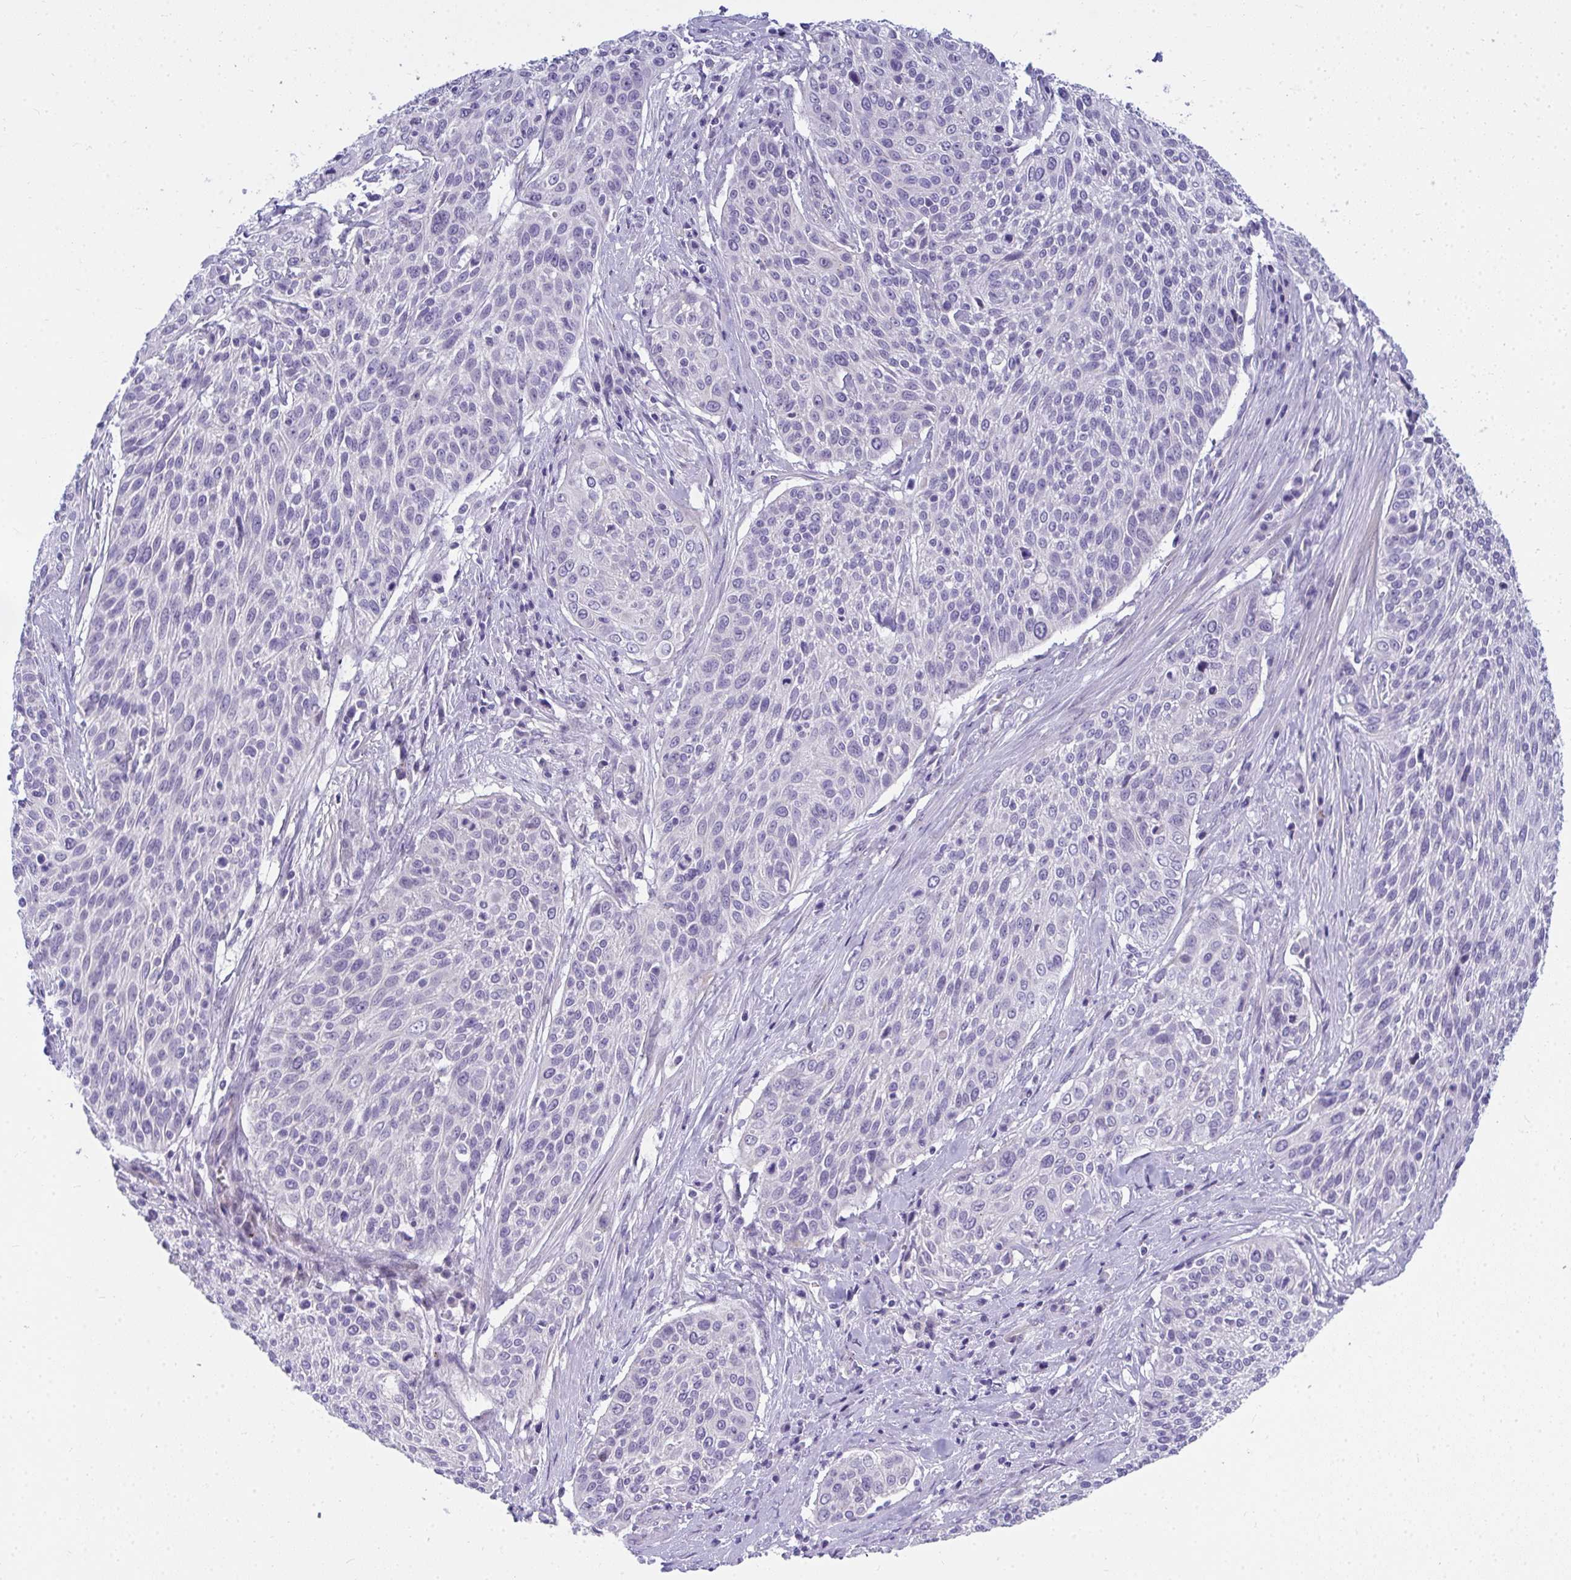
{"staining": {"intensity": "negative", "quantity": "none", "location": "none"}, "tissue": "cervical cancer", "cell_type": "Tumor cells", "image_type": "cancer", "snomed": [{"axis": "morphology", "description": "Squamous cell carcinoma, NOS"}, {"axis": "topography", "description": "Cervix"}], "caption": "Image shows no significant protein positivity in tumor cells of cervical cancer.", "gene": "TSBP1", "patient": {"sex": "female", "age": 31}}